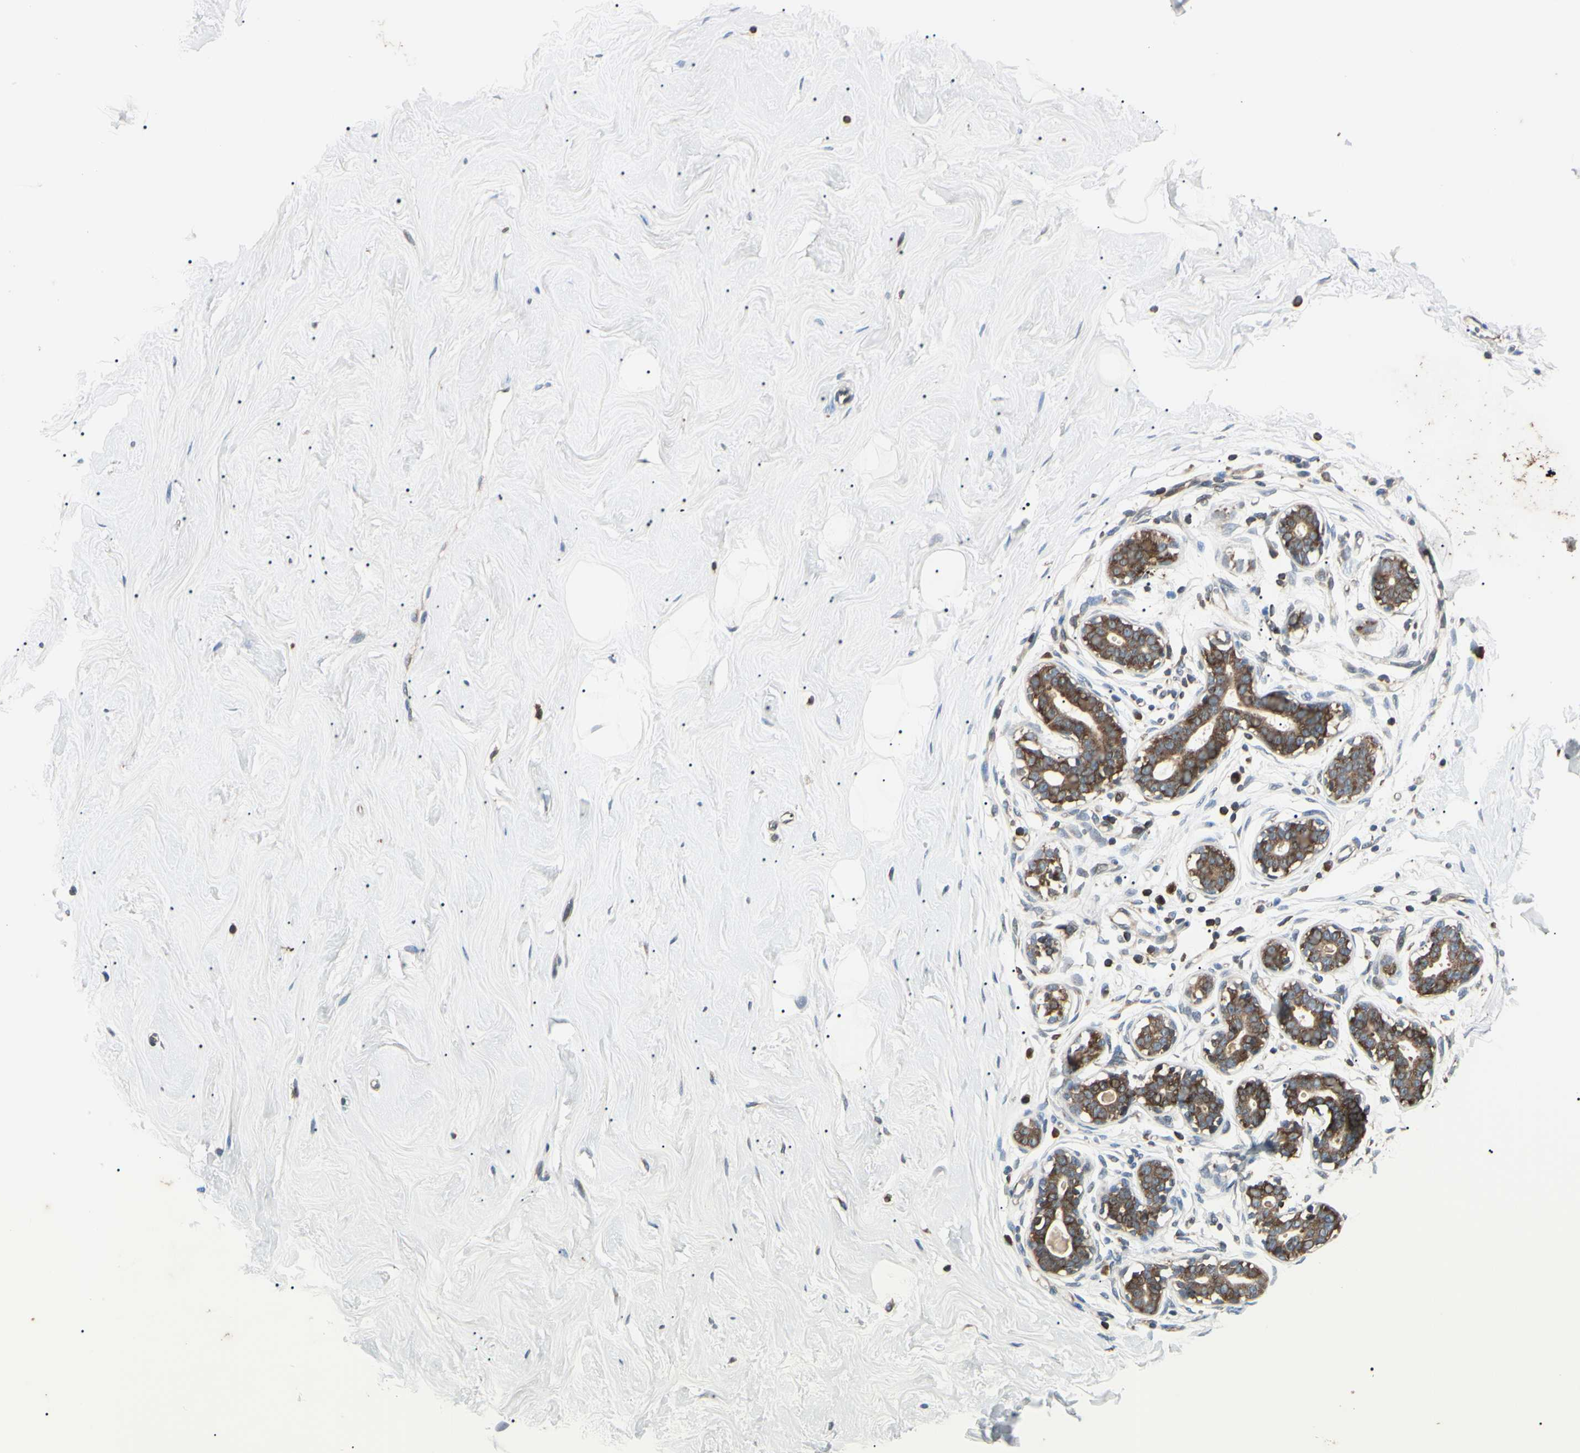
{"staining": {"intensity": "negative", "quantity": "none", "location": "none"}, "tissue": "breast", "cell_type": "Adipocytes", "image_type": "normal", "snomed": [{"axis": "morphology", "description": "Normal tissue, NOS"}, {"axis": "topography", "description": "Breast"}], "caption": "The immunohistochemistry (IHC) image has no significant positivity in adipocytes of breast. The staining is performed using DAB brown chromogen with nuclei counter-stained in using hematoxylin.", "gene": "MAPRE1", "patient": {"sex": "female", "age": 23}}